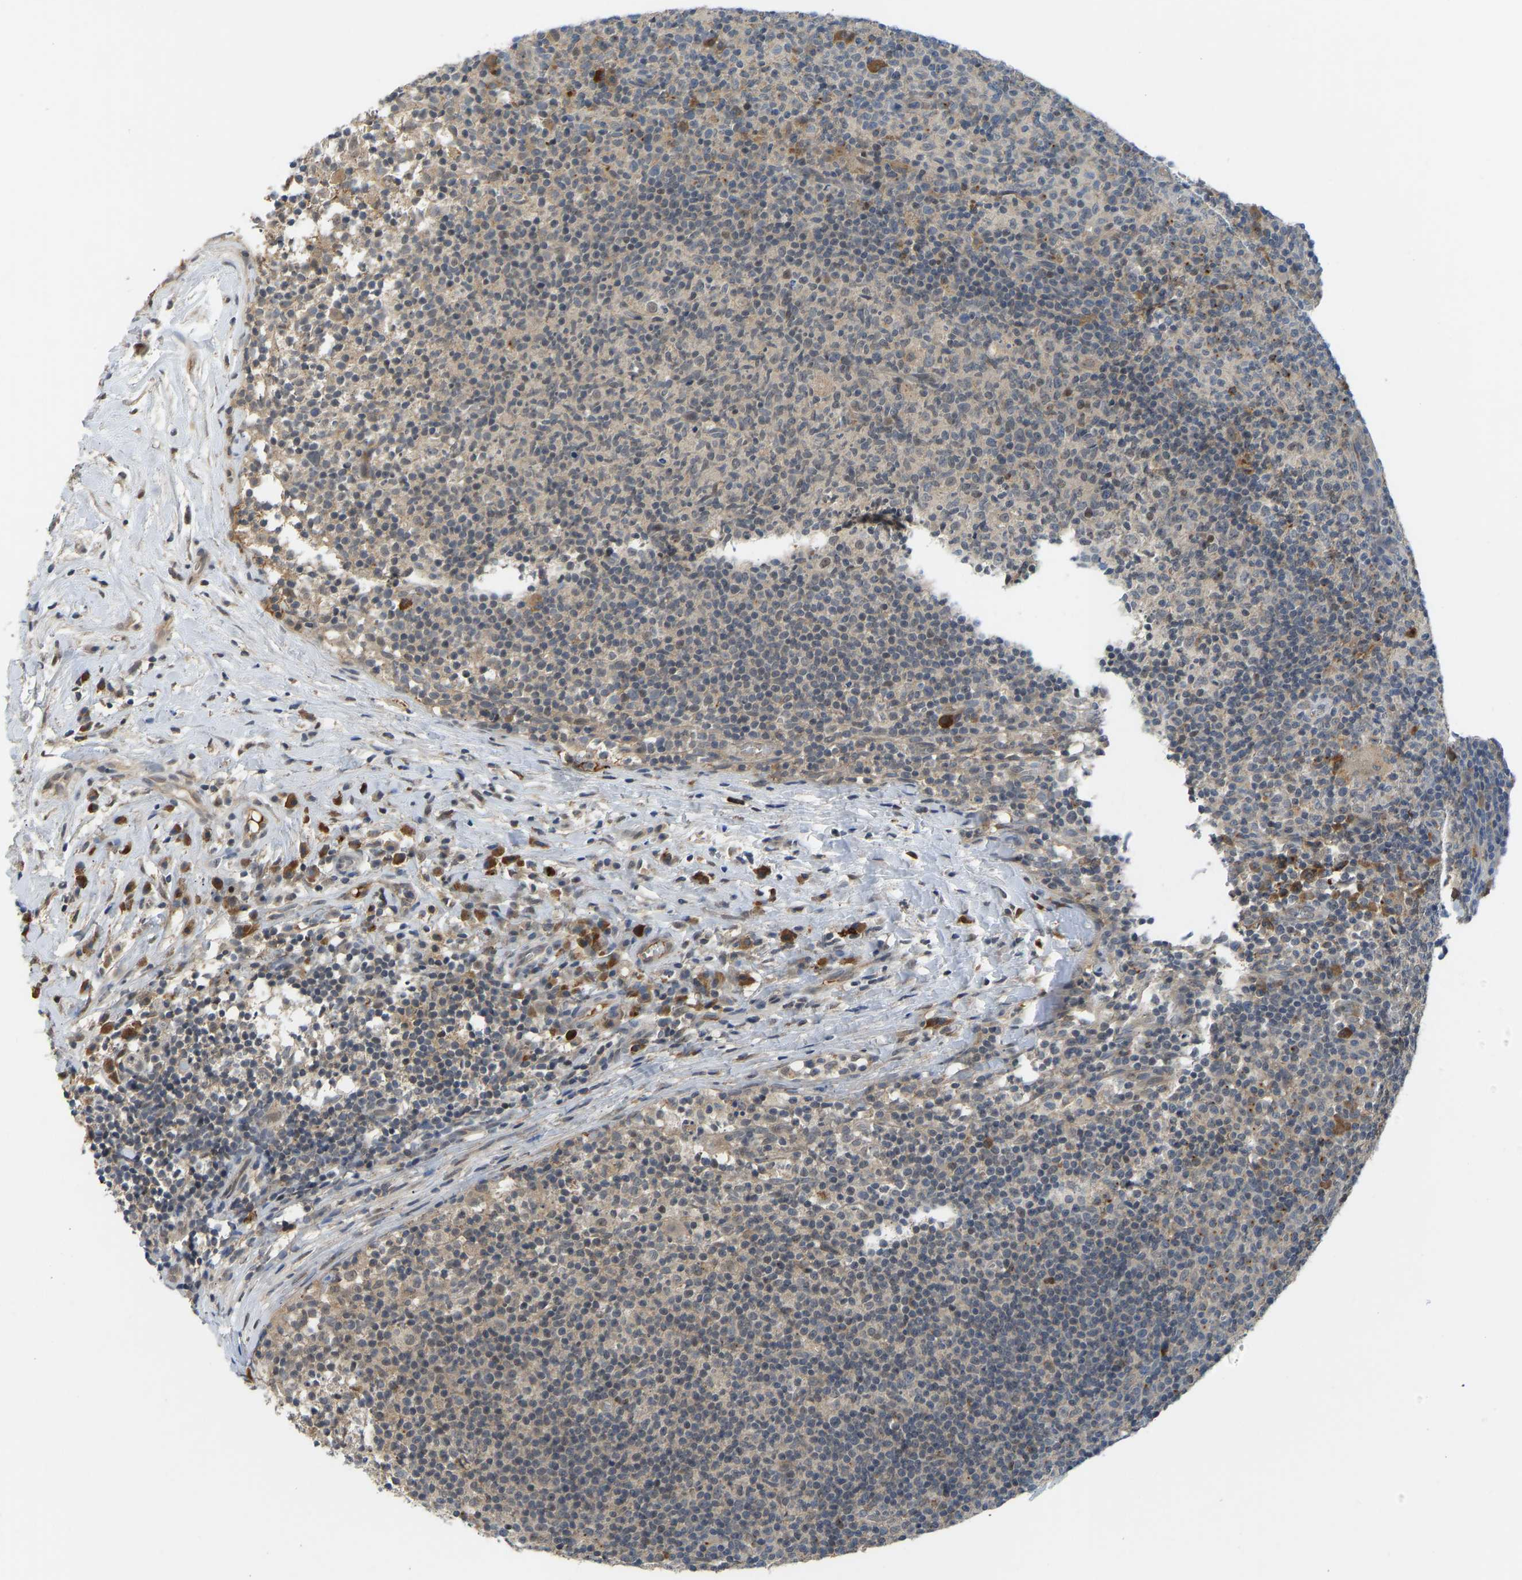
{"staining": {"intensity": "weak", "quantity": "<25%", "location": "cytoplasmic/membranous"}, "tissue": "lymph node", "cell_type": "Germinal center cells", "image_type": "normal", "snomed": [{"axis": "morphology", "description": "Normal tissue, NOS"}, {"axis": "morphology", "description": "Inflammation, NOS"}, {"axis": "topography", "description": "Lymph node"}], "caption": "Germinal center cells show no significant positivity in normal lymph node.", "gene": "ZNF251", "patient": {"sex": "male", "age": 55}}